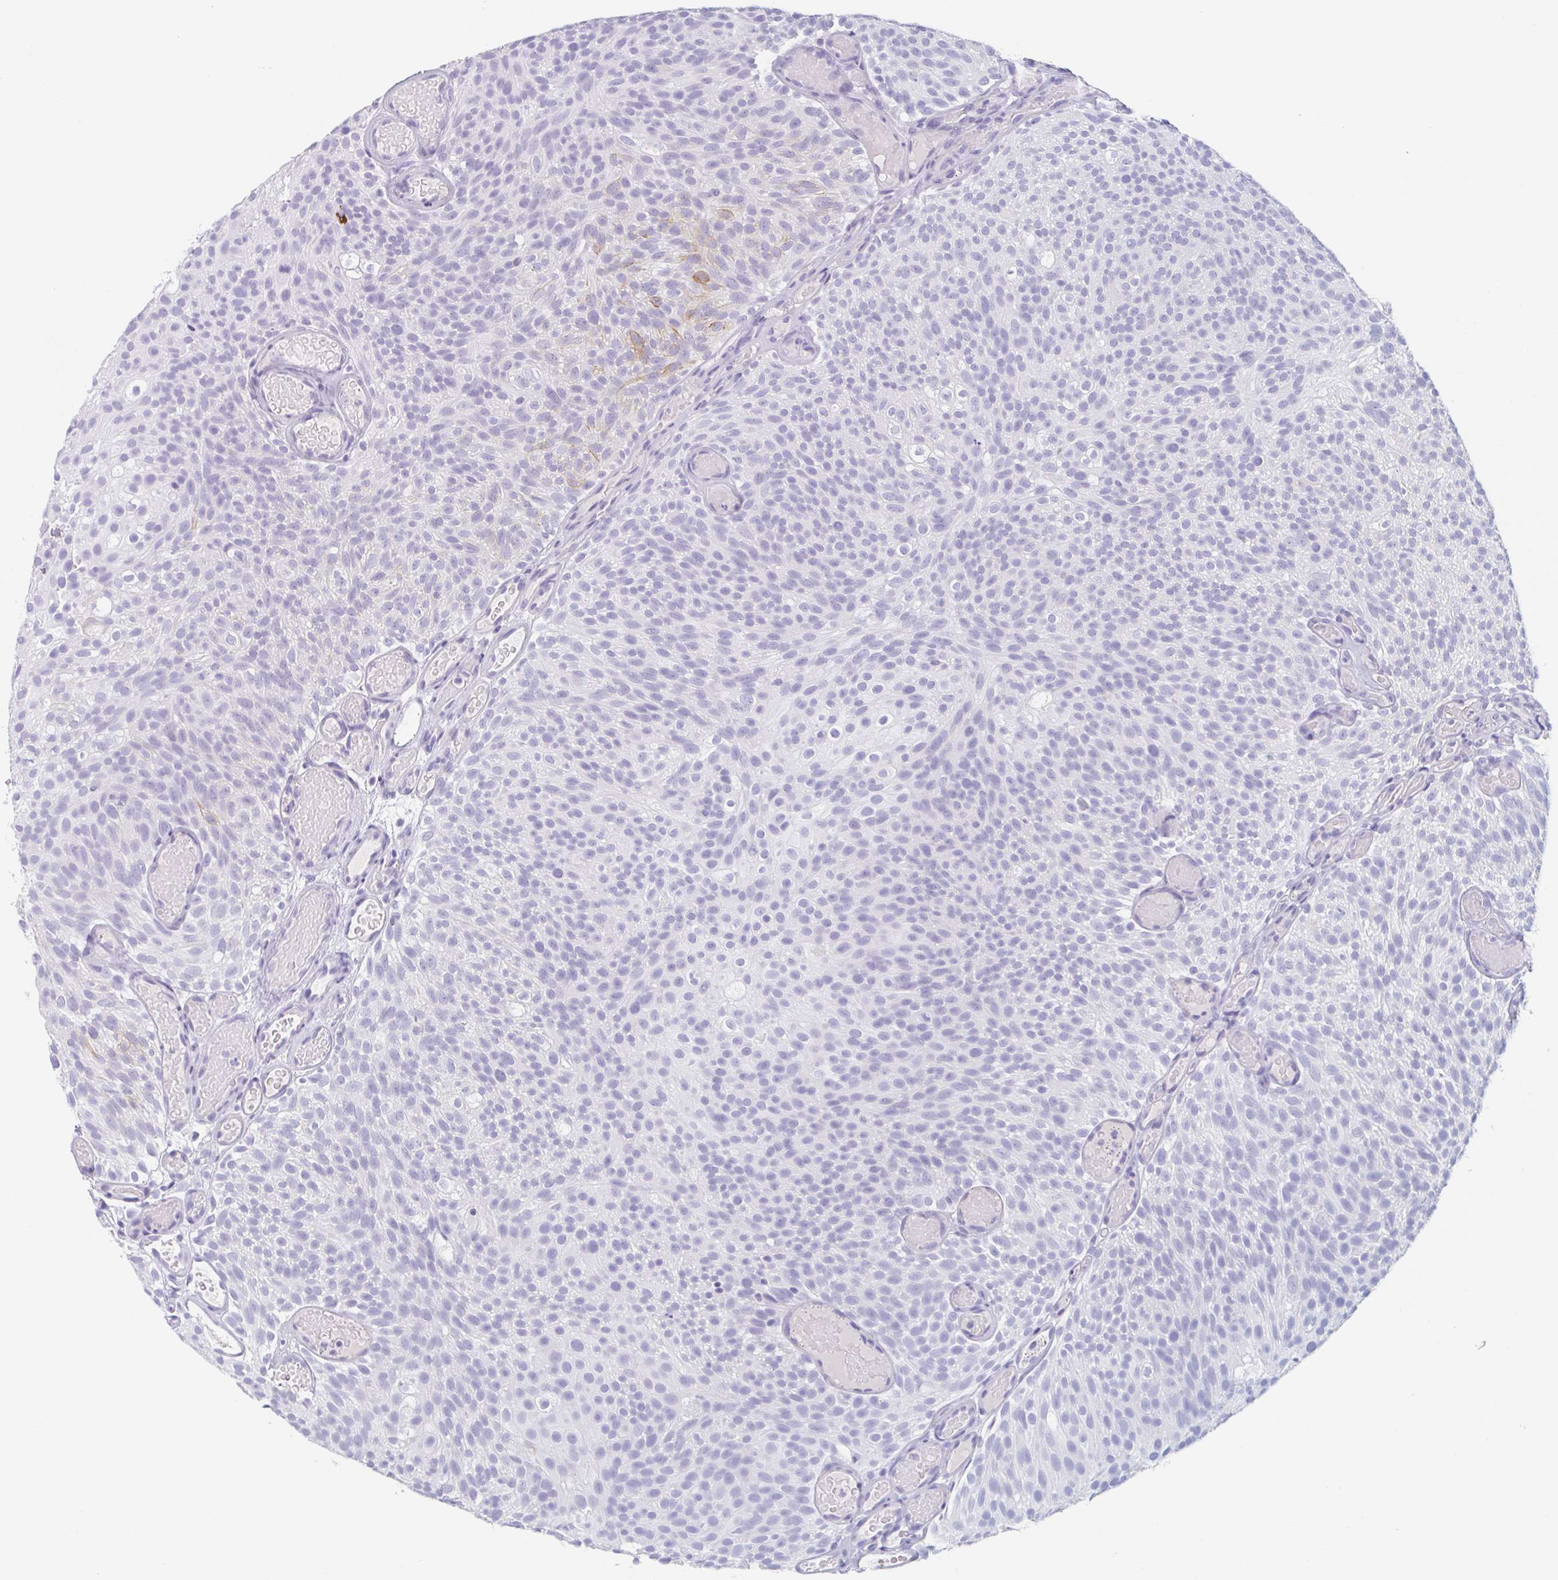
{"staining": {"intensity": "moderate", "quantity": "<25%", "location": "cytoplasmic/membranous"}, "tissue": "urothelial cancer", "cell_type": "Tumor cells", "image_type": "cancer", "snomed": [{"axis": "morphology", "description": "Urothelial carcinoma, Low grade"}, {"axis": "topography", "description": "Urinary bladder"}], "caption": "Immunohistochemical staining of human urothelial cancer displays low levels of moderate cytoplasmic/membranous protein positivity in about <25% of tumor cells.", "gene": "EMC4", "patient": {"sex": "male", "age": 78}}